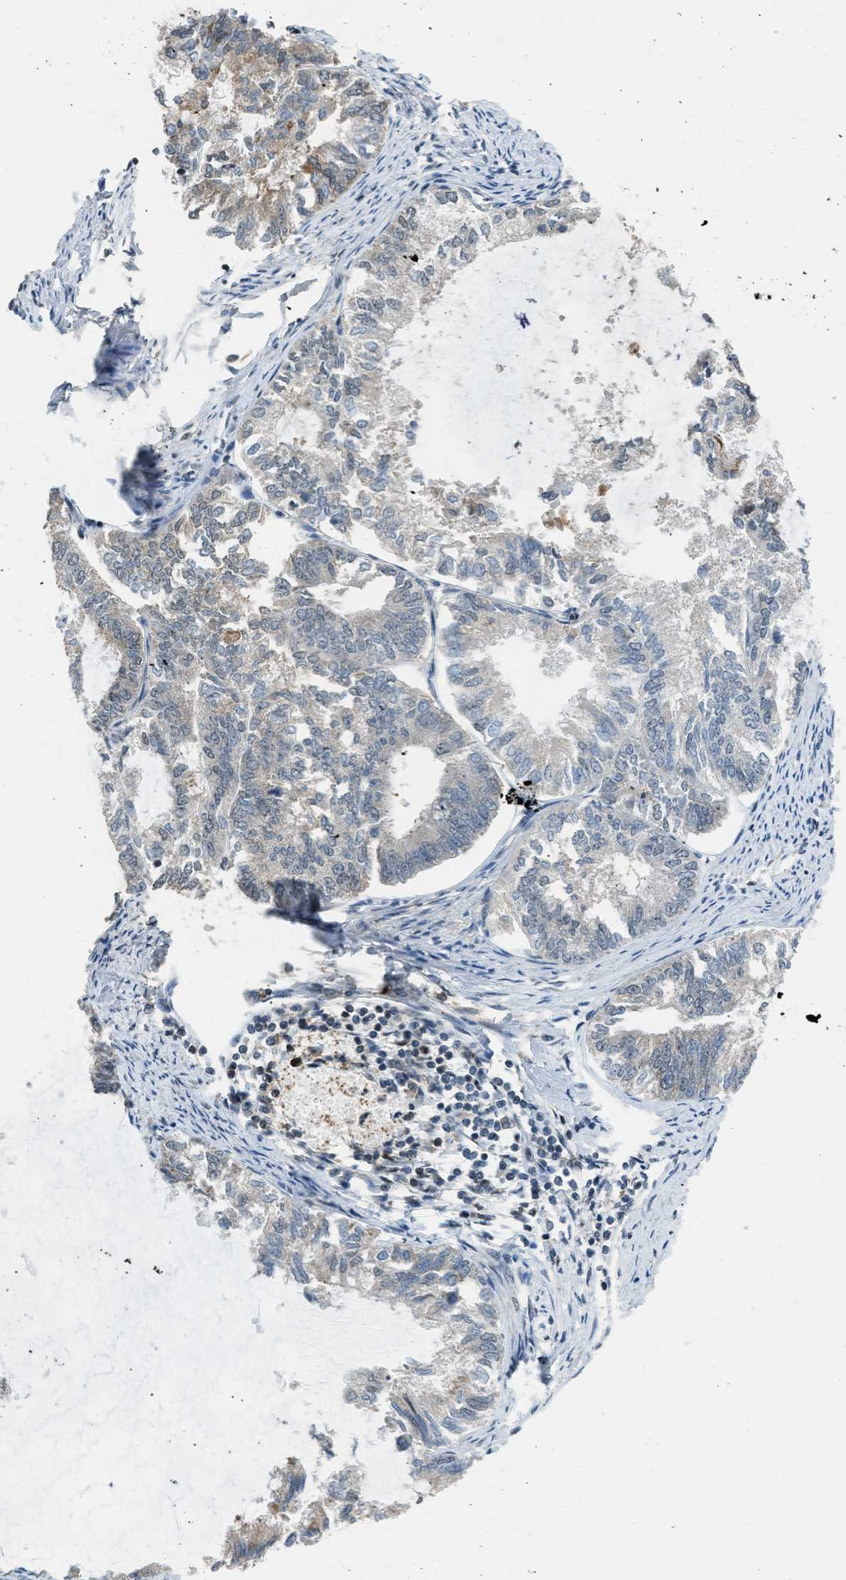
{"staining": {"intensity": "weak", "quantity": "<25%", "location": "cytoplasmic/membranous"}, "tissue": "endometrial cancer", "cell_type": "Tumor cells", "image_type": "cancer", "snomed": [{"axis": "morphology", "description": "Adenocarcinoma, NOS"}, {"axis": "topography", "description": "Endometrium"}], "caption": "This is an IHC image of endometrial cancer (adenocarcinoma). There is no expression in tumor cells.", "gene": "TTBK2", "patient": {"sex": "female", "age": 86}}